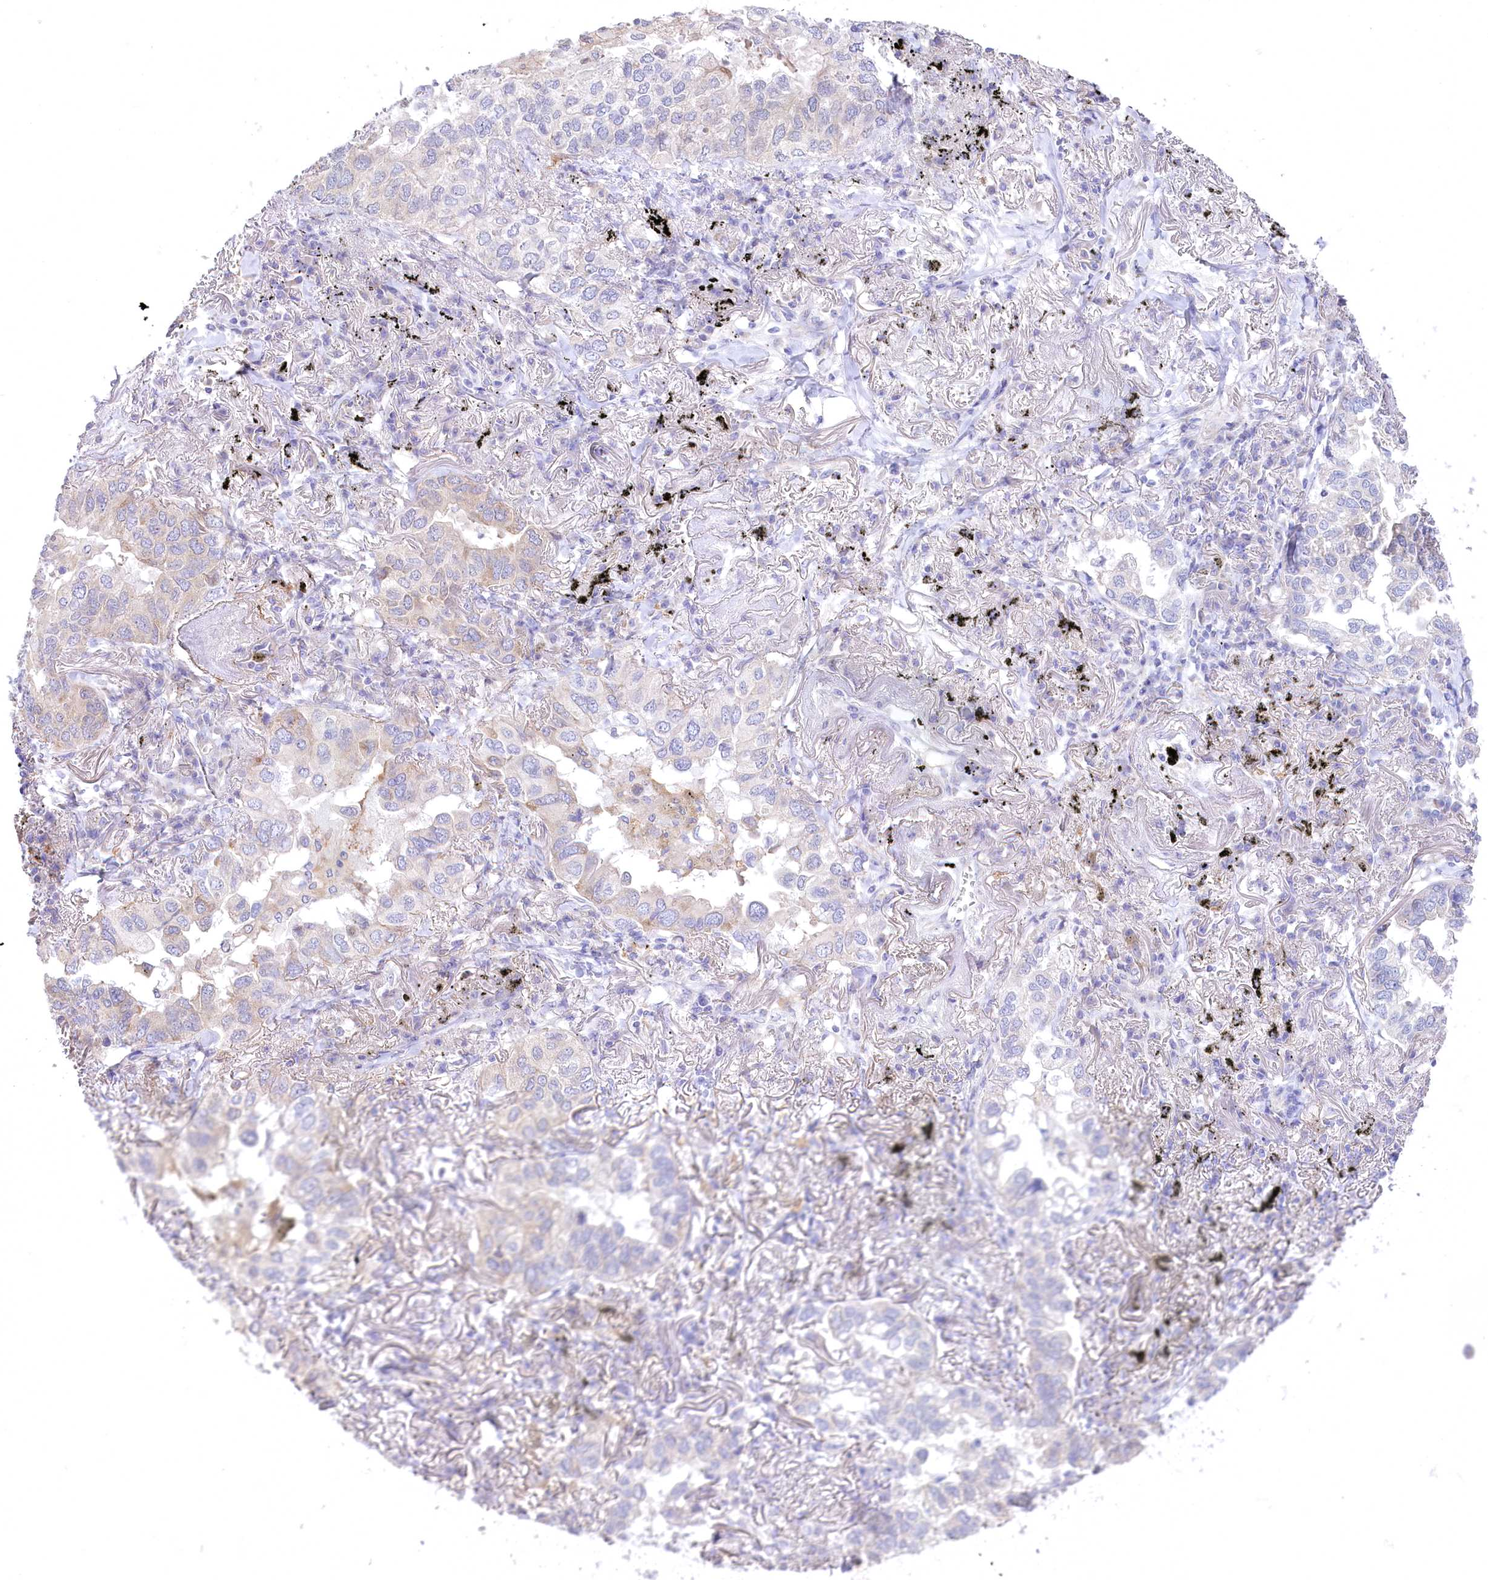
{"staining": {"intensity": "weak", "quantity": "<25%", "location": "cytoplasmic/membranous"}, "tissue": "lung cancer", "cell_type": "Tumor cells", "image_type": "cancer", "snomed": [{"axis": "morphology", "description": "Adenocarcinoma, NOS"}, {"axis": "topography", "description": "Lung"}], "caption": "Image shows no significant protein staining in tumor cells of lung cancer.", "gene": "MYOZ1", "patient": {"sex": "male", "age": 65}}